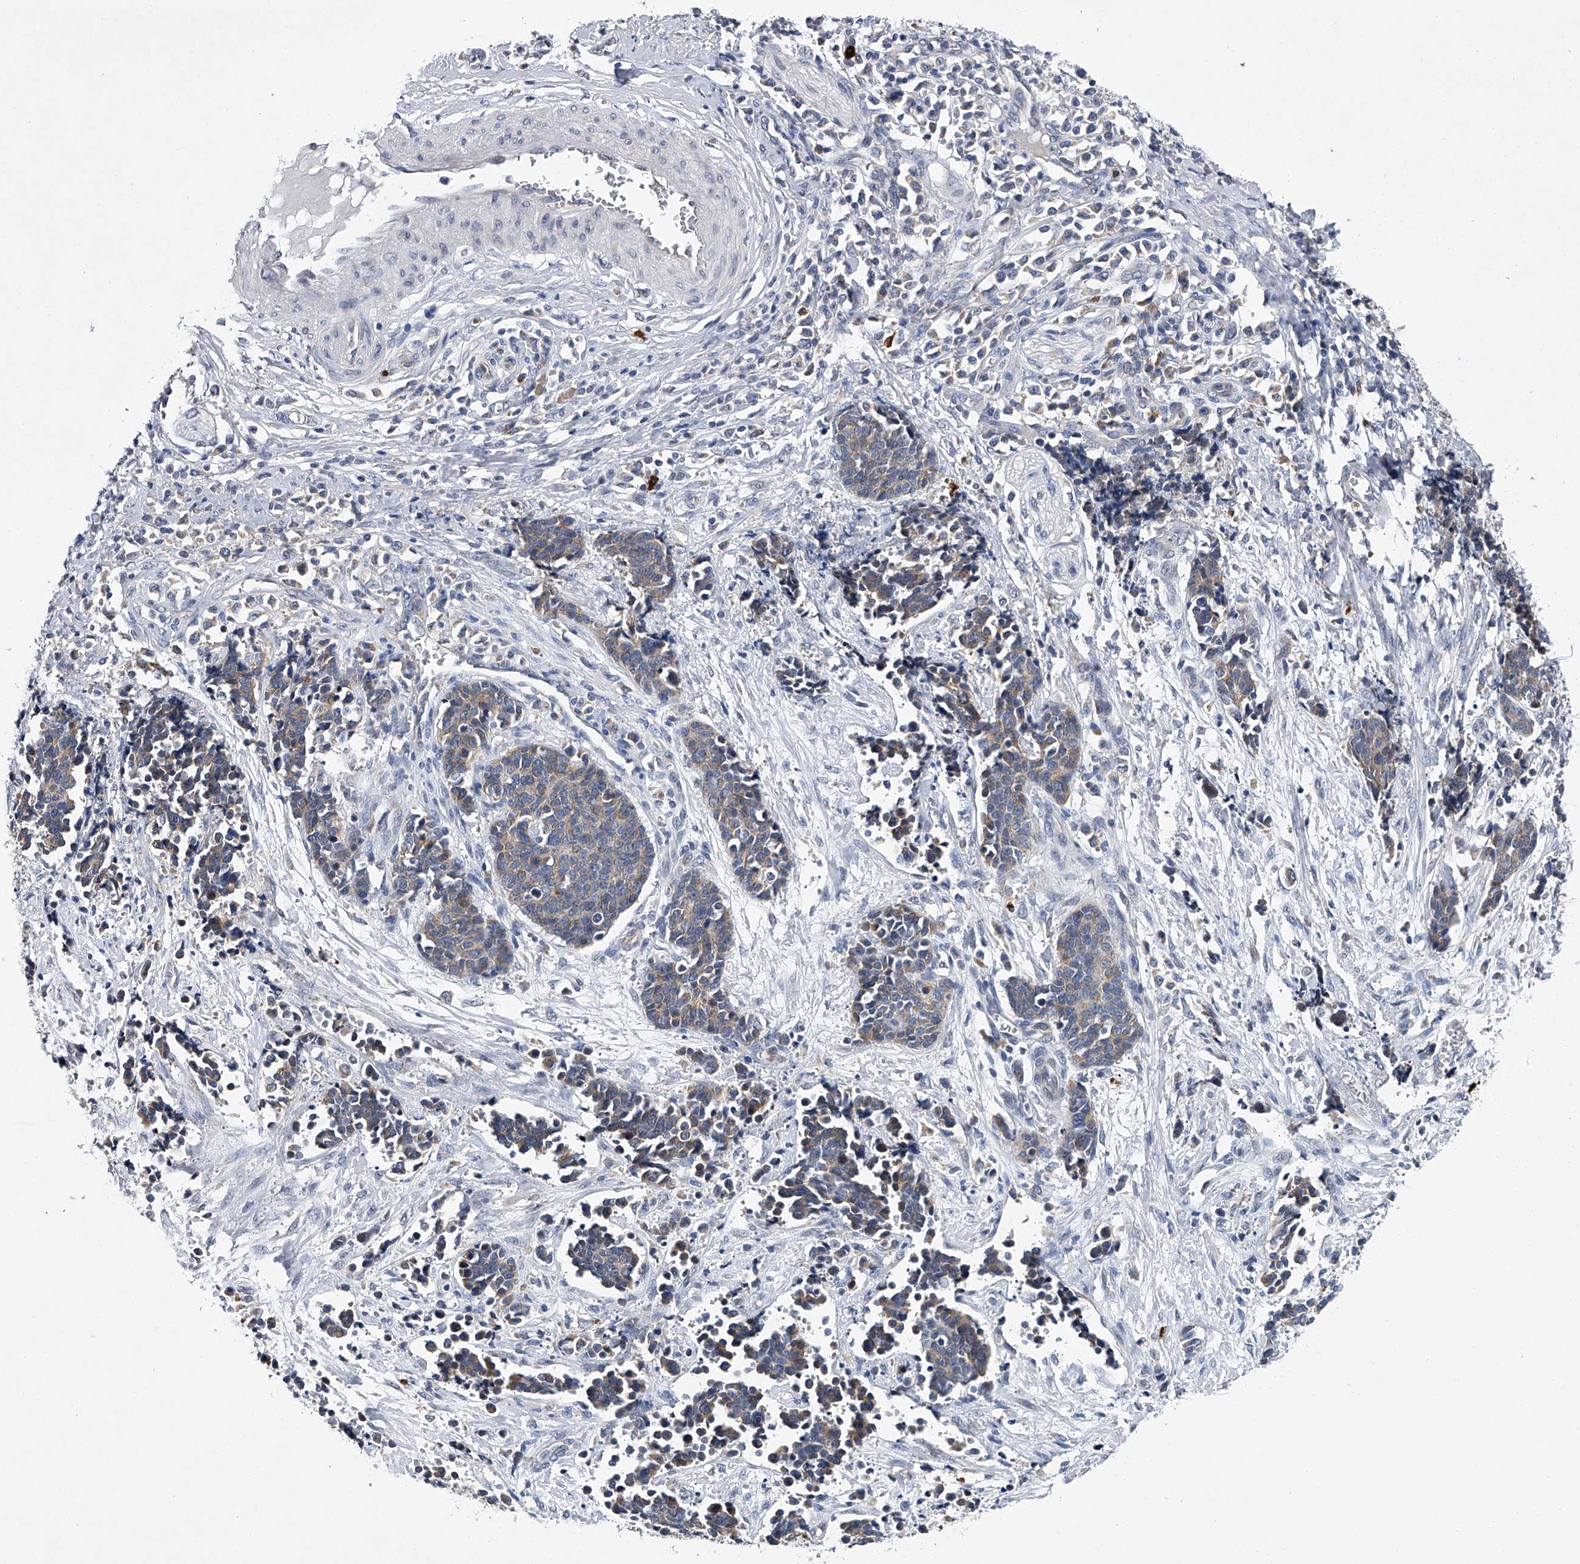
{"staining": {"intensity": "weak", "quantity": ">75%", "location": "cytoplasmic/membranous"}, "tissue": "cervical cancer", "cell_type": "Tumor cells", "image_type": "cancer", "snomed": [{"axis": "morphology", "description": "Squamous cell carcinoma, NOS"}, {"axis": "topography", "description": "Cervix"}], "caption": "Brown immunohistochemical staining in cervical squamous cell carcinoma displays weak cytoplasmic/membranous positivity in approximately >75% of tumor cells.", "gene": "RNF5", "patient": {"sex": "female", "age": 35}}